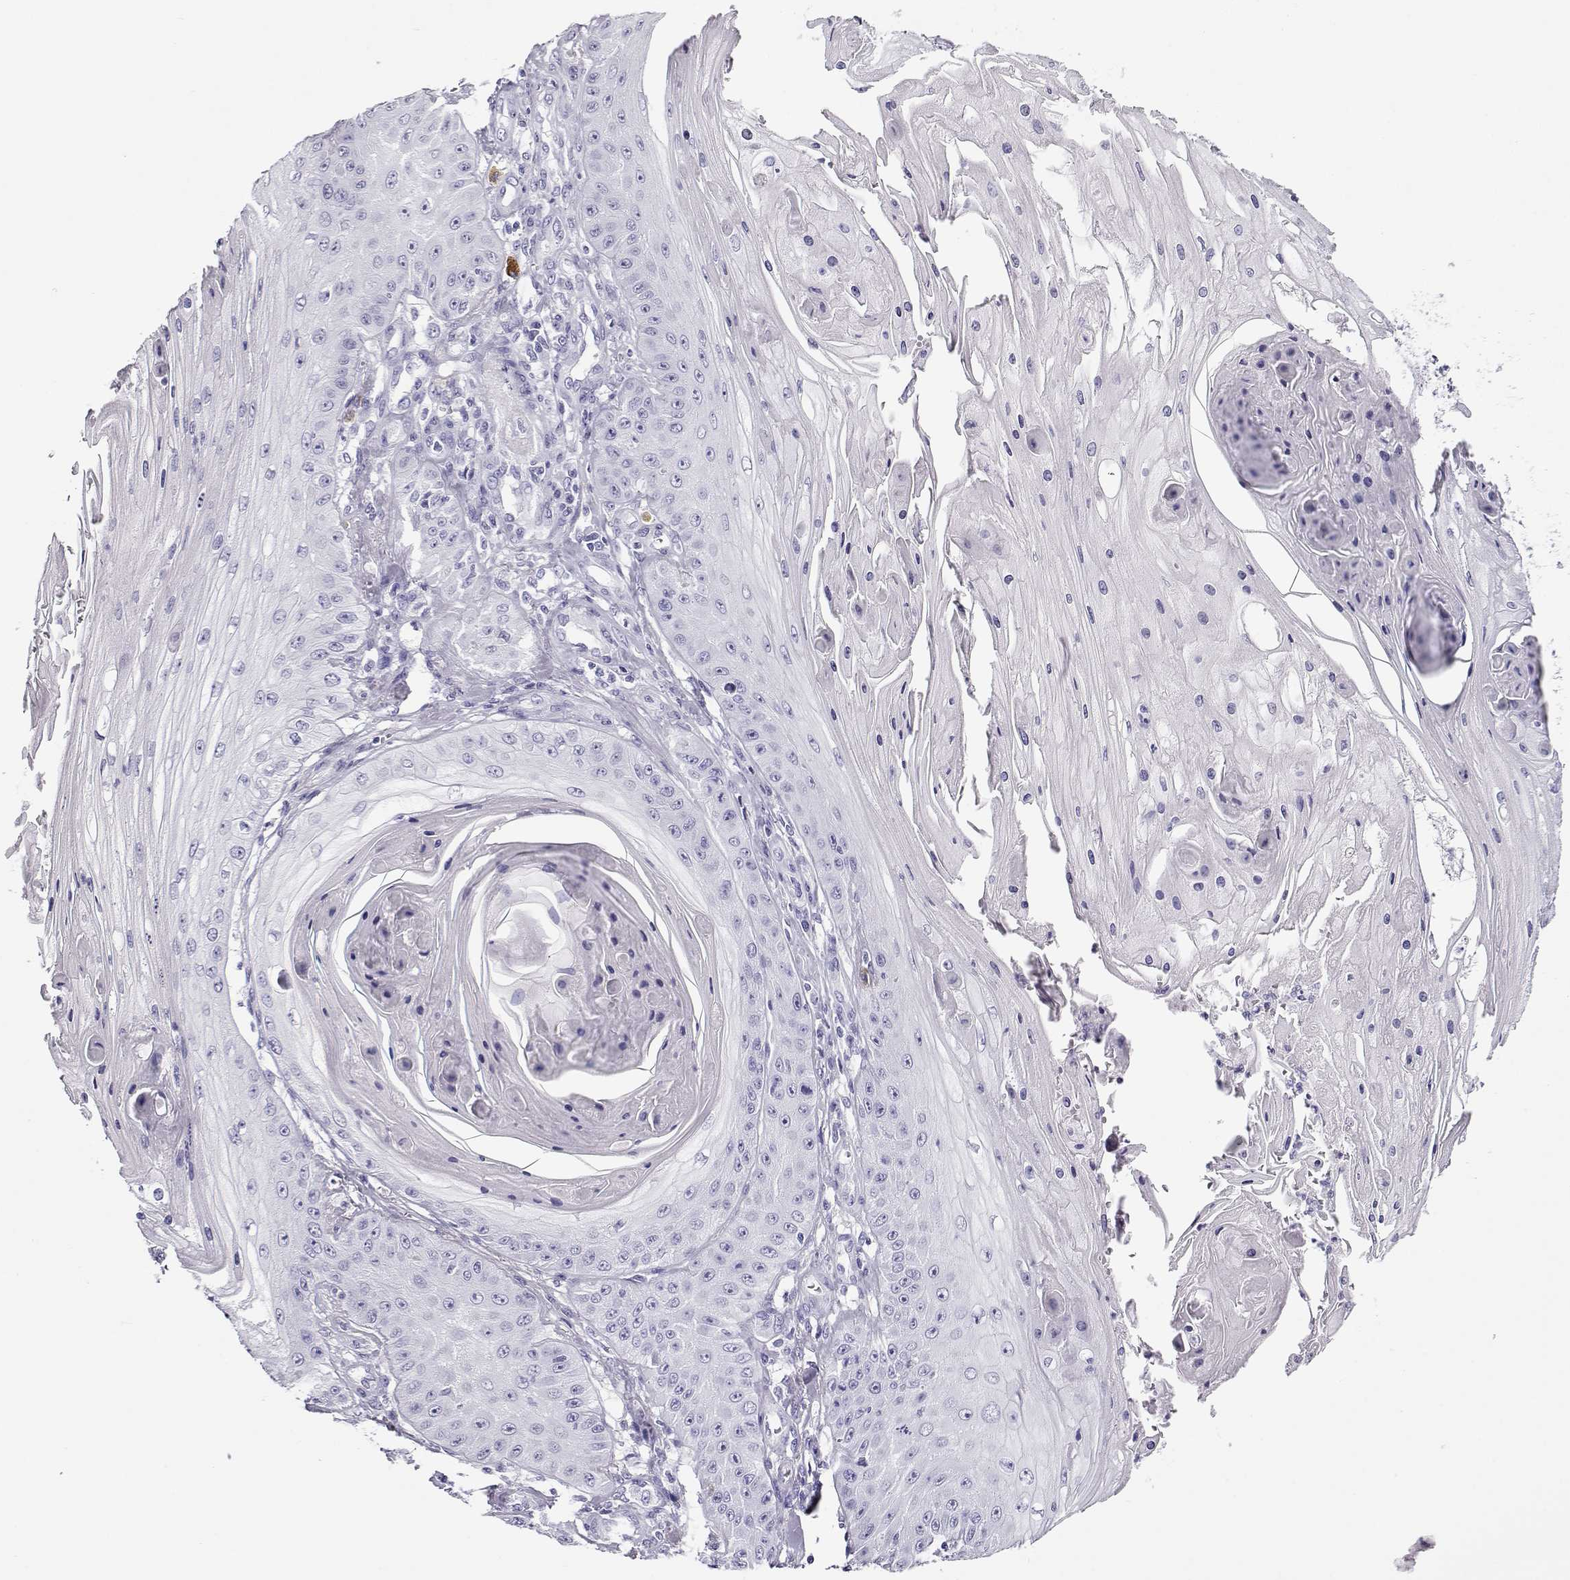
{"staining": {"intensity": "negative", "quantity": "none", "location": "none"}, "tissue": "skin cancer", "cell_type": "Tumor cells", "image_type": "cancer", "snomed": [{"axis": "morphology", "description": "Squamous cell carcinoma, NOS"}, {"axis": "topography", "description": "Skin"}], "caption": "Image shows no protein expression in tumor cells of squamous cell carcinoma (skin) tissue.", "gene": "CABS1", "patient": {"sex": "male", "age": 70}}